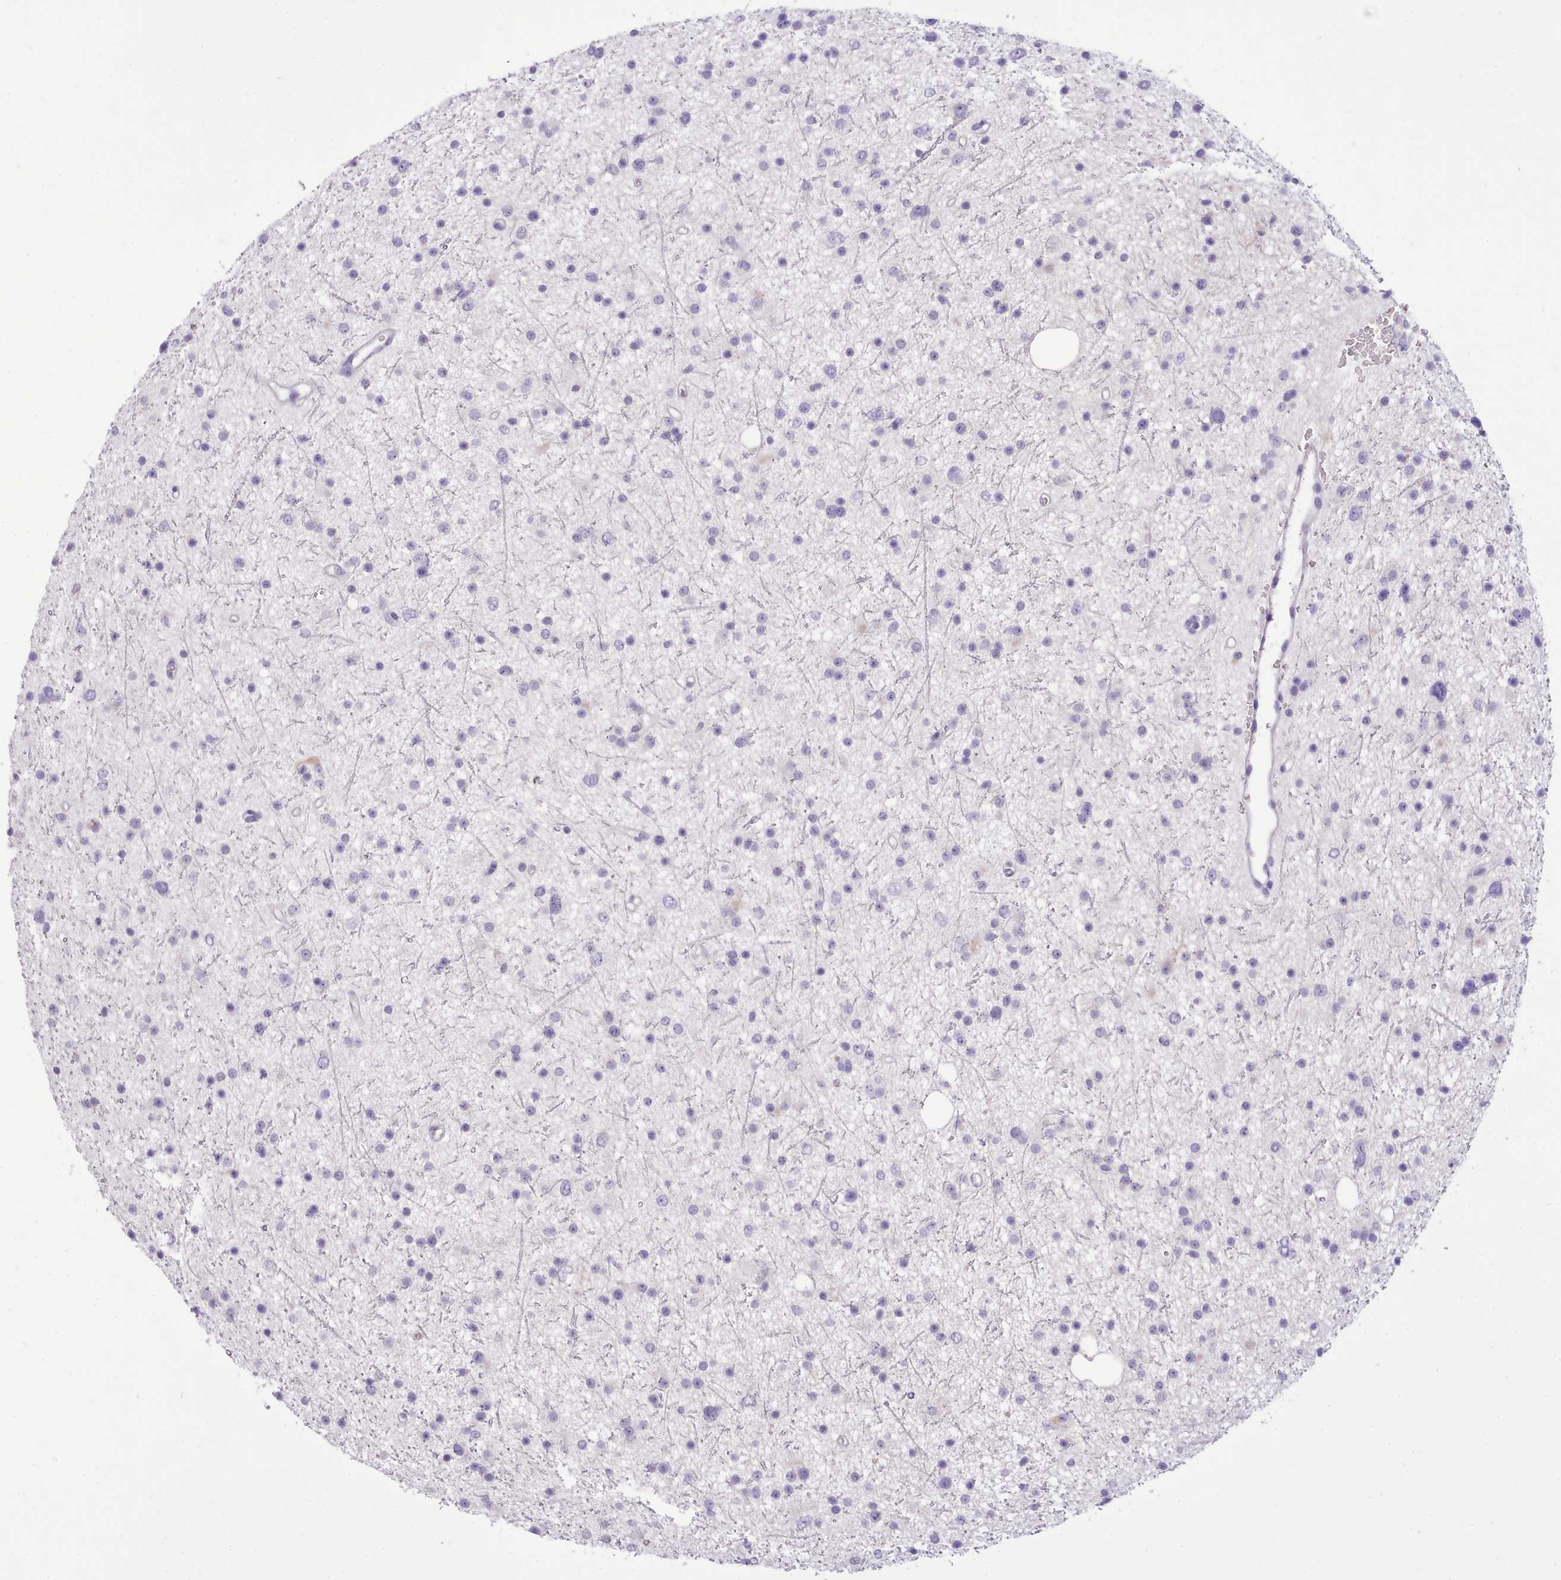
{"staining": {"intensity": "negative", "quantity": "none", "location": "none"}, "tissue": "glioma", "cell_type": "Tumor cells", "image_type": "cancer", "snomed": [{"axis": "morphology", "description": "Glioma, malignant, Low grade"}, {"axis": "topography", "description": "Cerebral cortex"}], "caption": "DAB (3,3'-diaminobenzidine) immunohistochemical staining of glioma exhibits no significant expression in tumor cells.", "gene": "CYP2A13", "patient": {"sex": "female", "age": 39}}